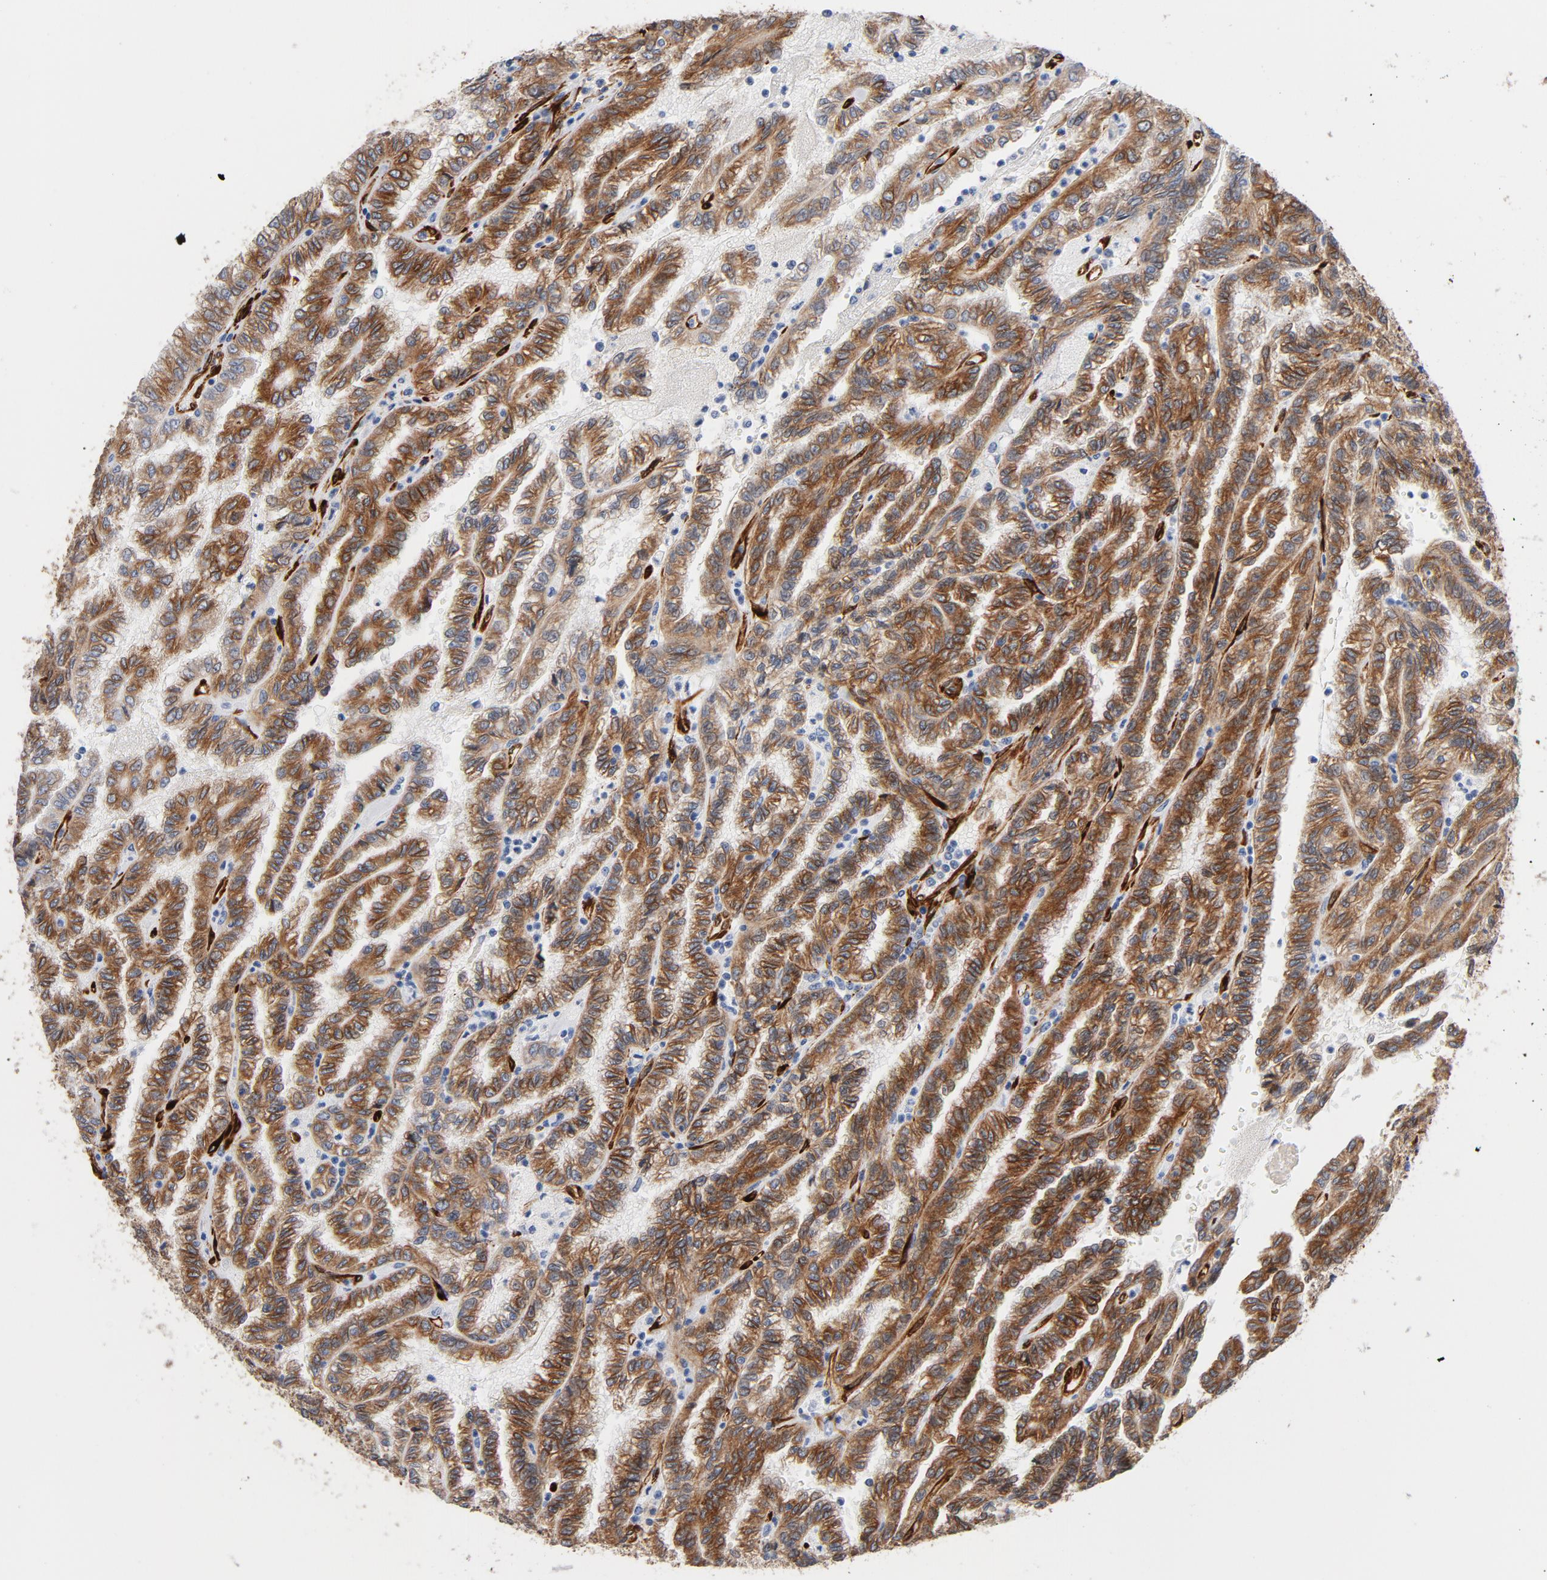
{"staining": {"intensity": "moderate", "quantity": ">75%", "location": "cytoplasmic/membranous"}, "tissue": "renal cancer", "cell_type": "Tumor cells", "image_type": "cancer", "snomed": [{"axis": "morphology", "description": "Inflammation, NOS"}, {"axis": "morphology", "description": "Adenocarcinoma, NOS"}, {"axis": "topography", "description": "Kidney"}], "caption": "High-magnification brightfield microscopy of adenocarcinoma (renal) stained with DAB (3,3'-diaminobenzidine) (brown) and counterstained with hematoxylin (blue). tumor cells exhibit moderate cytoplasmic/membranous staining is present in approximately>75% of cells.", "gene": "SERPINH1", "patient": {"sex": "male", "age": 68}}